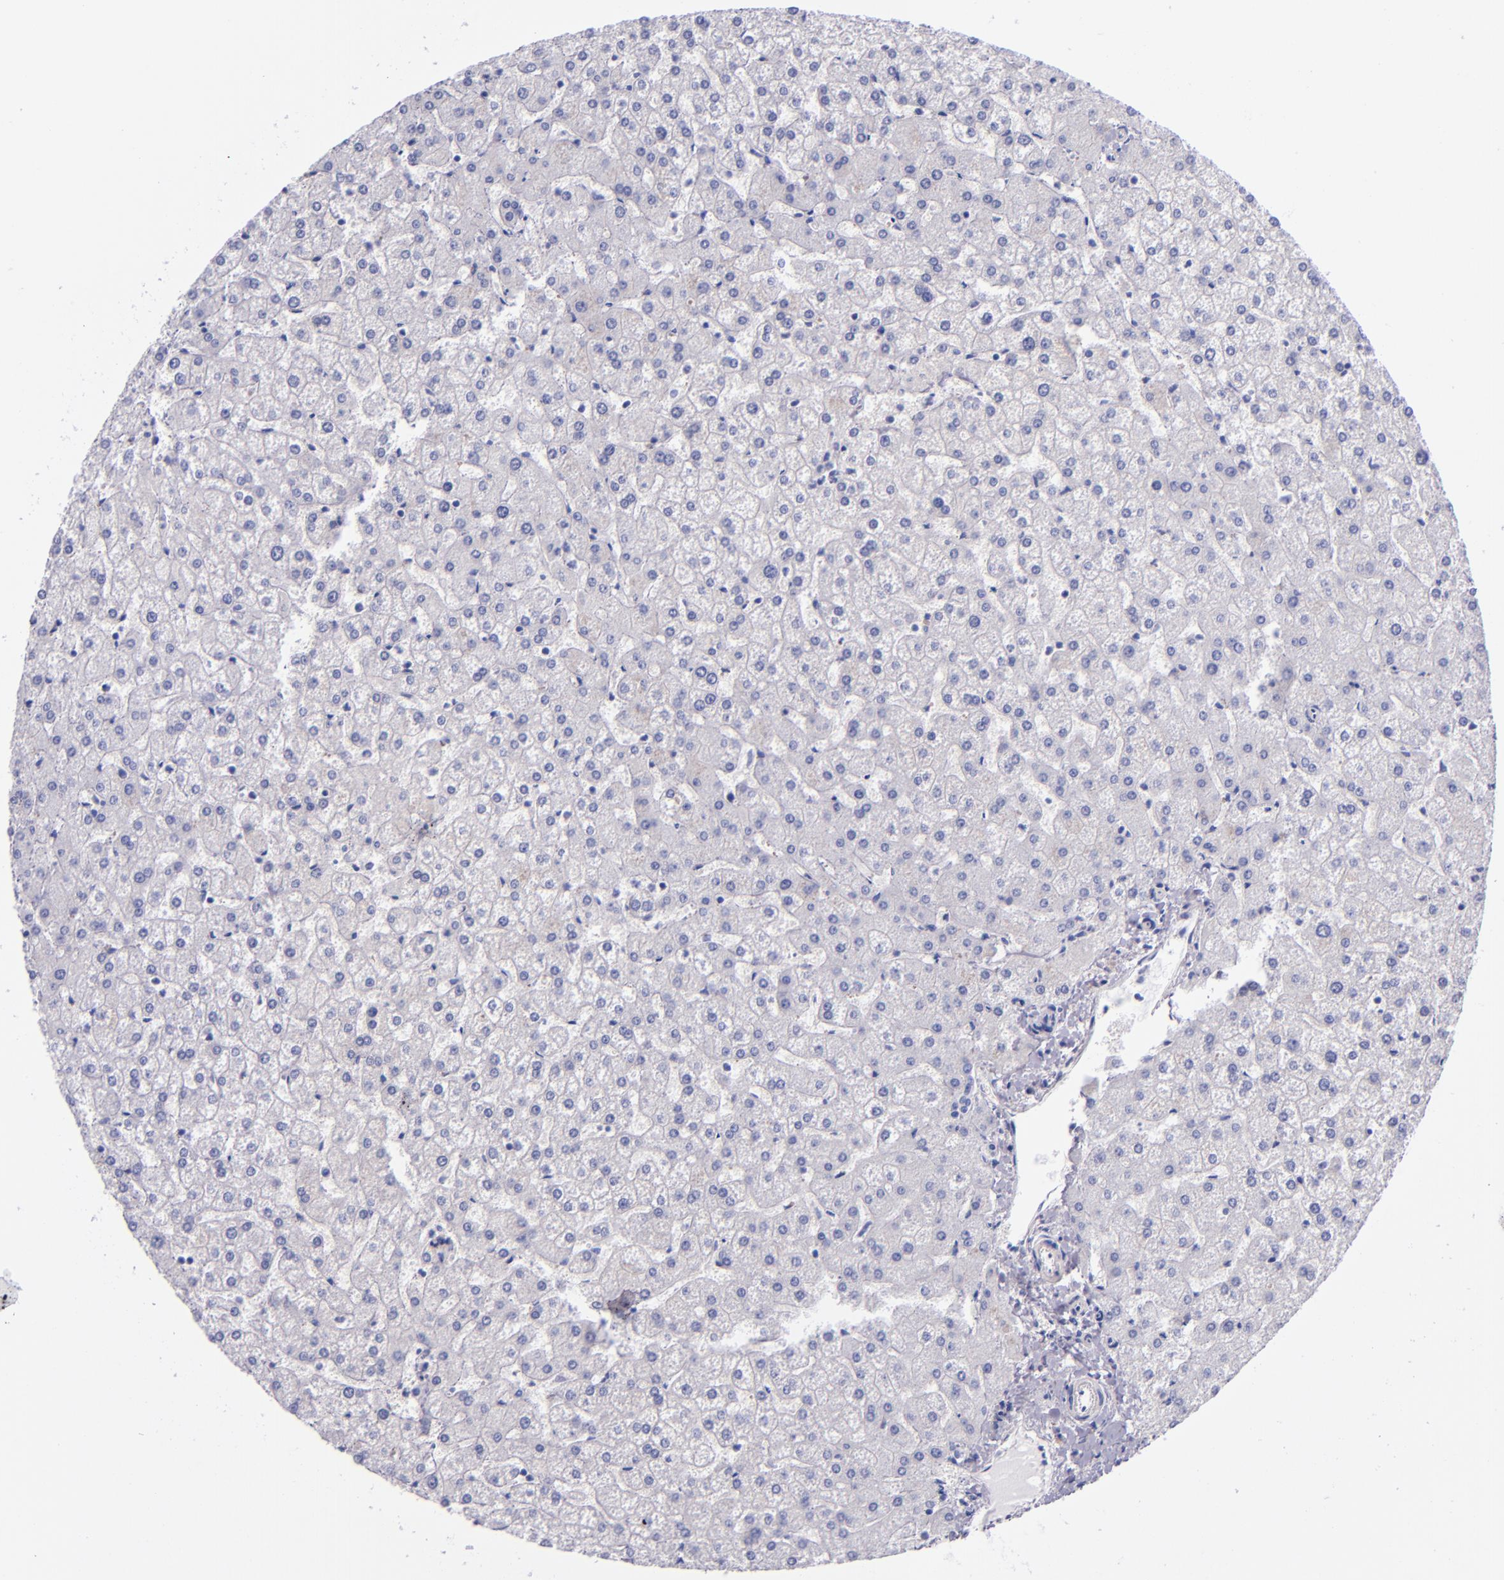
{"staining": {"intensity": "weak", "quantity": "<25%", "location": "cytoplasmic/membranous"}, "tissue": "liver", "cell_type": "Hepatocytes", "image_type": "normal", "snomed": [{"axis": "morphology", "description": "Normal tissue, NOS"}, {"axis": "topography", "description": "Liver"}], "caption": "Photomicrograph shows no significant protein staining in hepatocytes of benign liver.", "gene": "LAG3", "patient": {"sex": "female", "age": 32}}